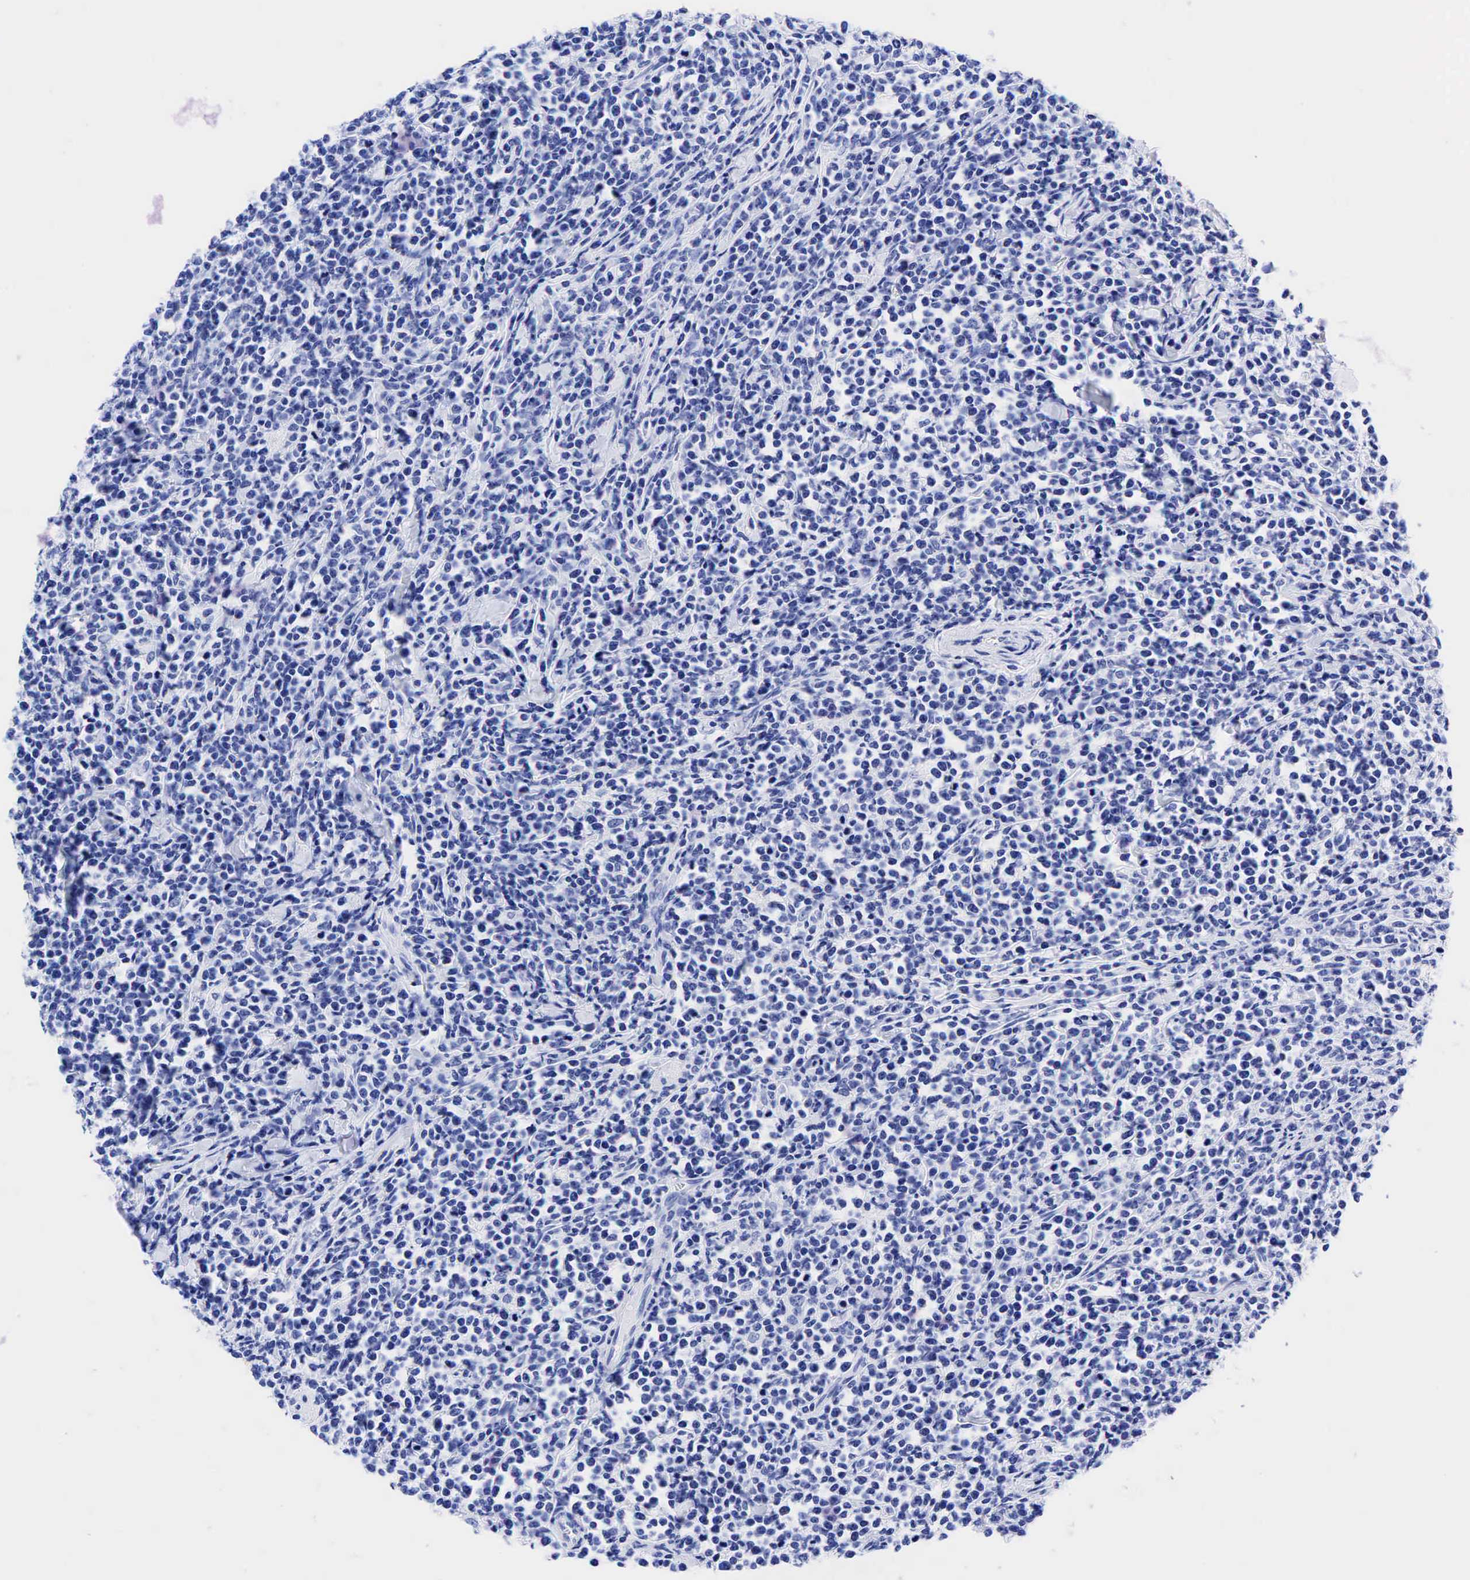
{"staining": {"intensity": "negative", "quantity": "none", "location": "none"}, "tissue": "lymphoma", "cell_type": "Tumor cells", "image_type": "cancer", "snomed": [{"axis": "morphology", "description": "Malignant lymphoma, non-Hodgkin's type, High grade"}, {"axis": "topography", "description": "Small intestine"}, {"axis": "topography", "description": "Colon"}], "caption": "High magnification brightfield microscopy of lymphoma stained with DAB (3,3'-diaminobenzidine) (brown) and counterstained with hematoxylin (blue): tumor cells show no significant expression. (Immunohistochemistry, brightfield microscopy, high magnification).", "gene": "KRT19", "patient": {"sex": "male", "age": 8}}